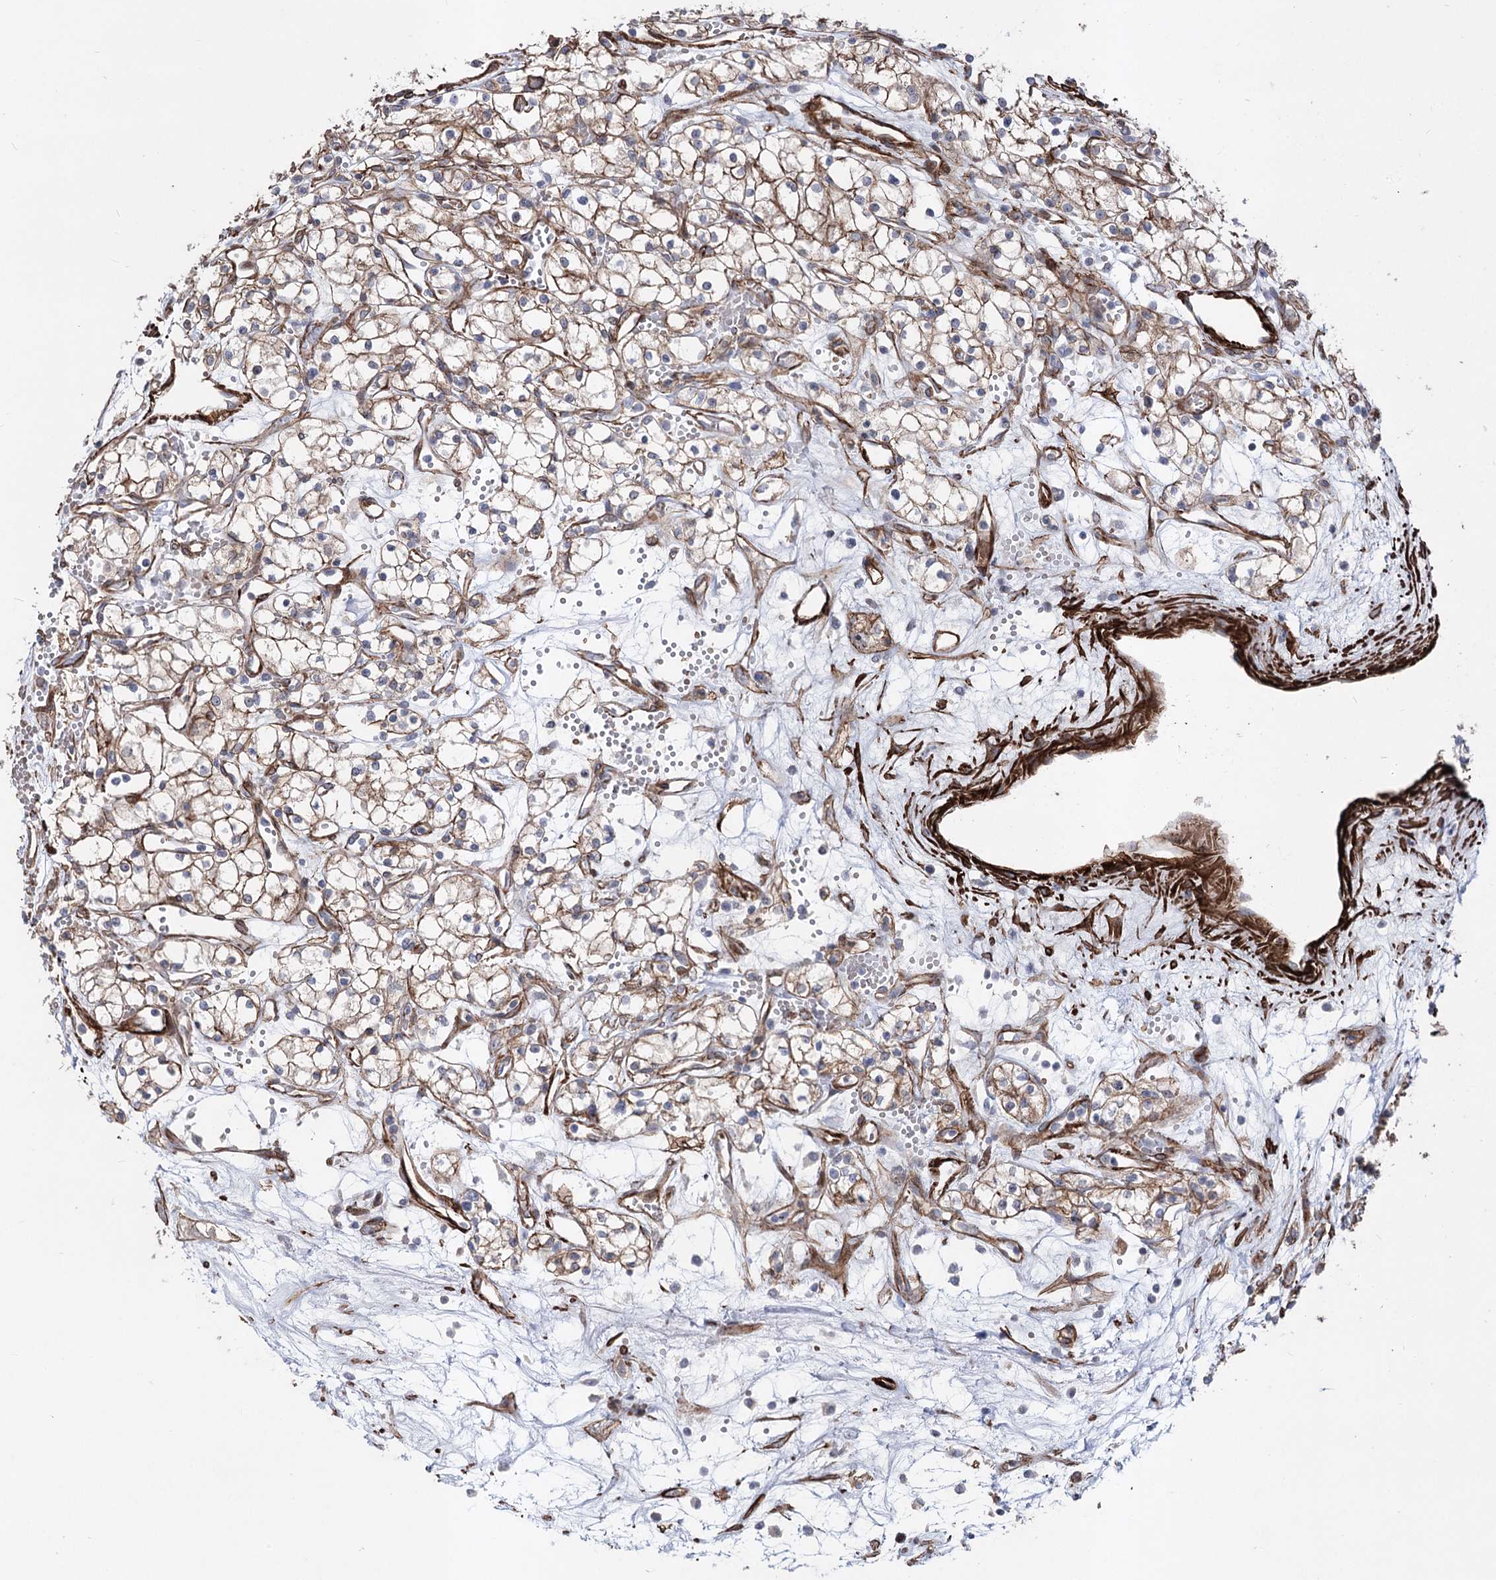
{"staining": {"intensity": "moderate", "quantity": "25%-75%", "location": "cytoplasmic/membranous"}, "tissue": "renal cancer", "cell_type": "Tumor cells", "image_type": "cancer", "snomed": [{"axis": "morphology", "description": "Adenocarcinoma, NOS"}, {"axis": "topography", "description": "Kidney"}], "caption": "Immunohistochemical staining of renal cancer demonstrates medium levels of moderate cytoplasmic/membranous protein positivity in about 25%-75% of tumor cells.", "gene": "ARHGAP20", "patient": {"sex": "male", "age": 59}}